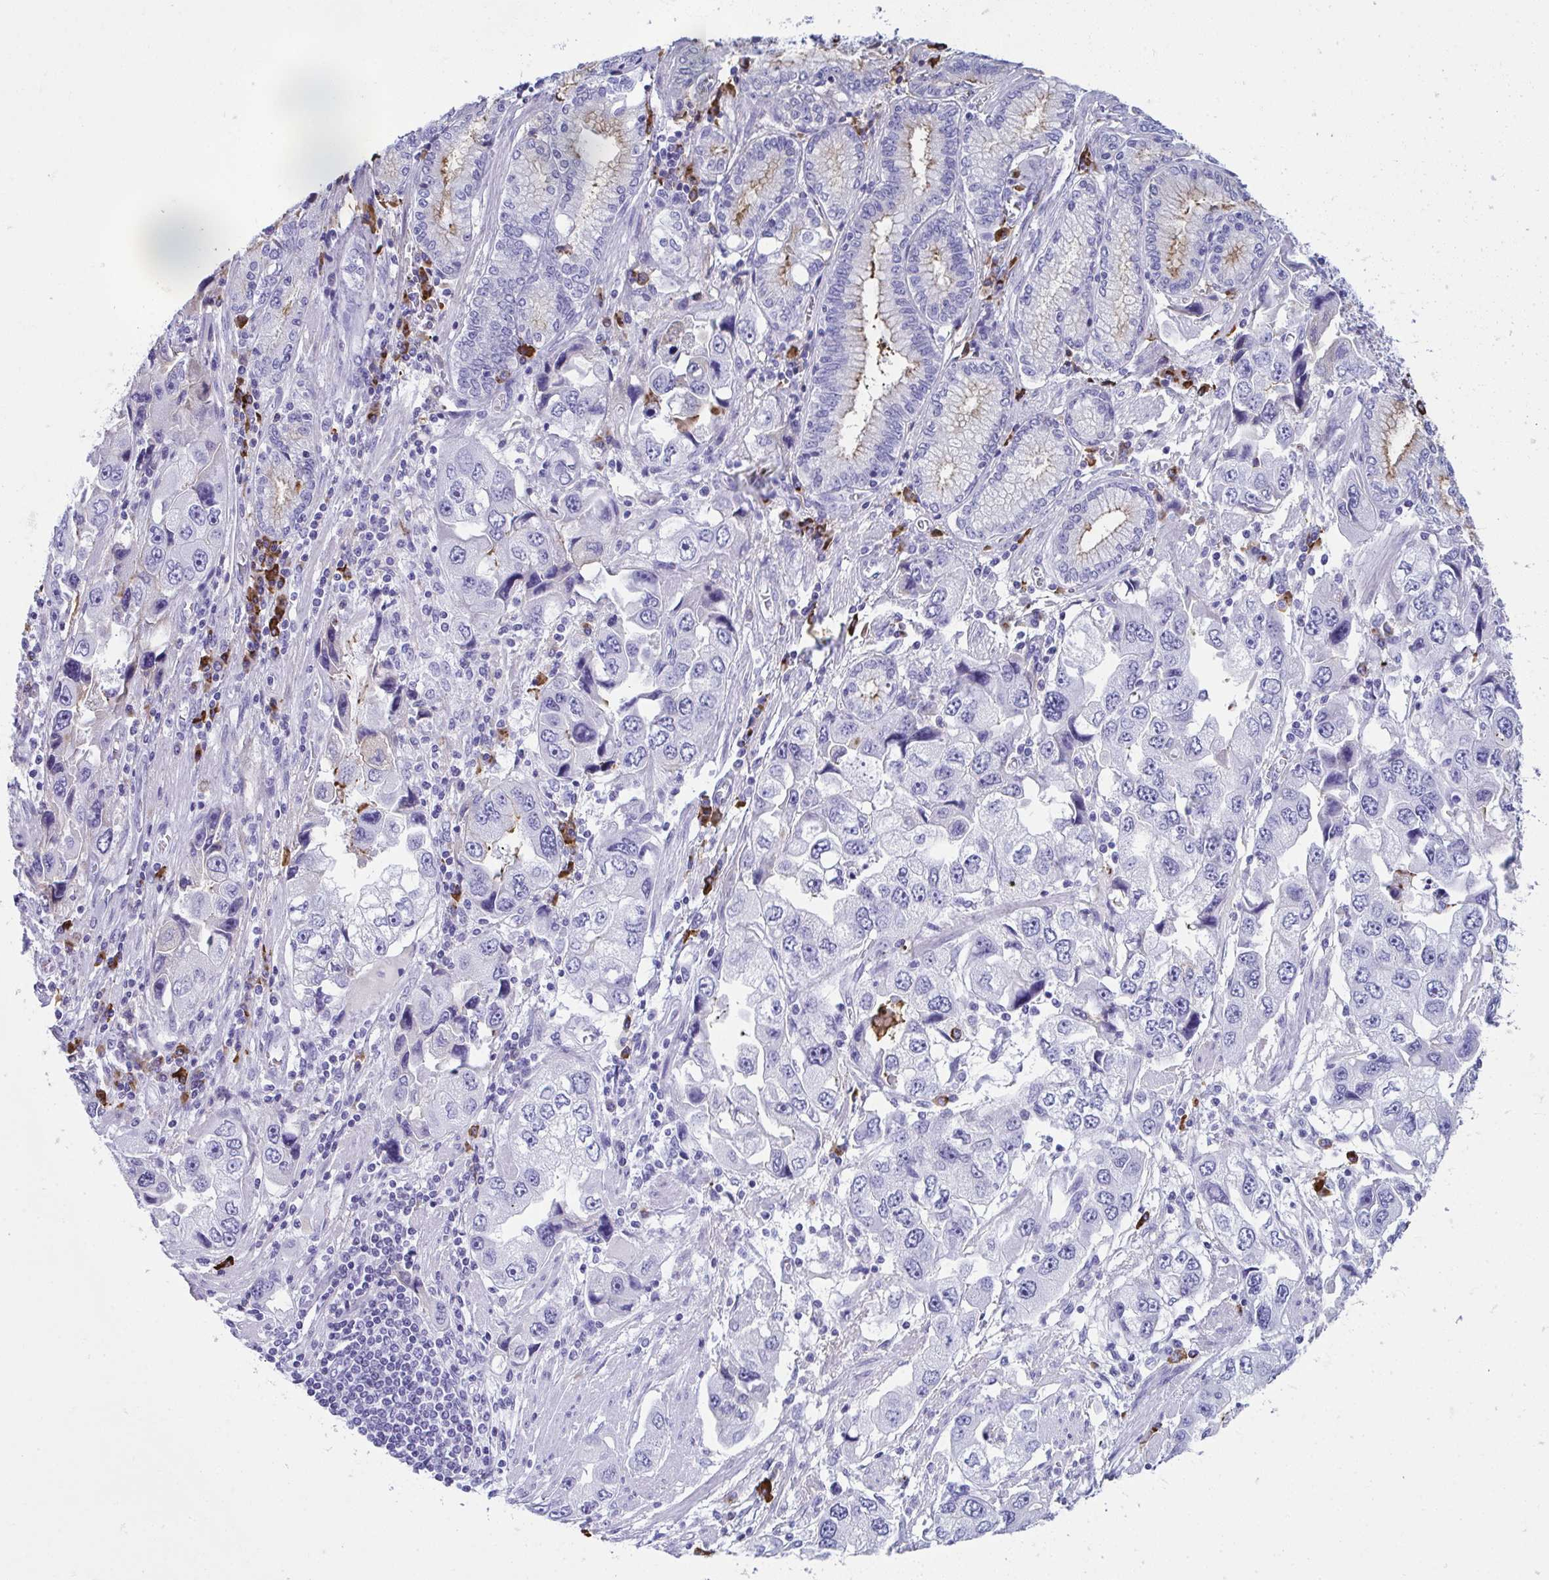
{"staining": {"intensity": "negative", "quantity": "none", "location": "none"}, "tissue": "stomach cancer", "cell_type": "Tumor cells", "image_type": "cancer", "snomed": [{"axis": "morphology", "description": "Adenocarcinoma, NOS"}, {"axis": "topography", "description": "Stomach, lower"}], "caption": "Adenocarcinoma (stomach) was stained to show a protein in brown. There is no significant positivity in tumor cells.", "gene": "JCHAIN", "patient": {"sex": "female", "age": 93}}